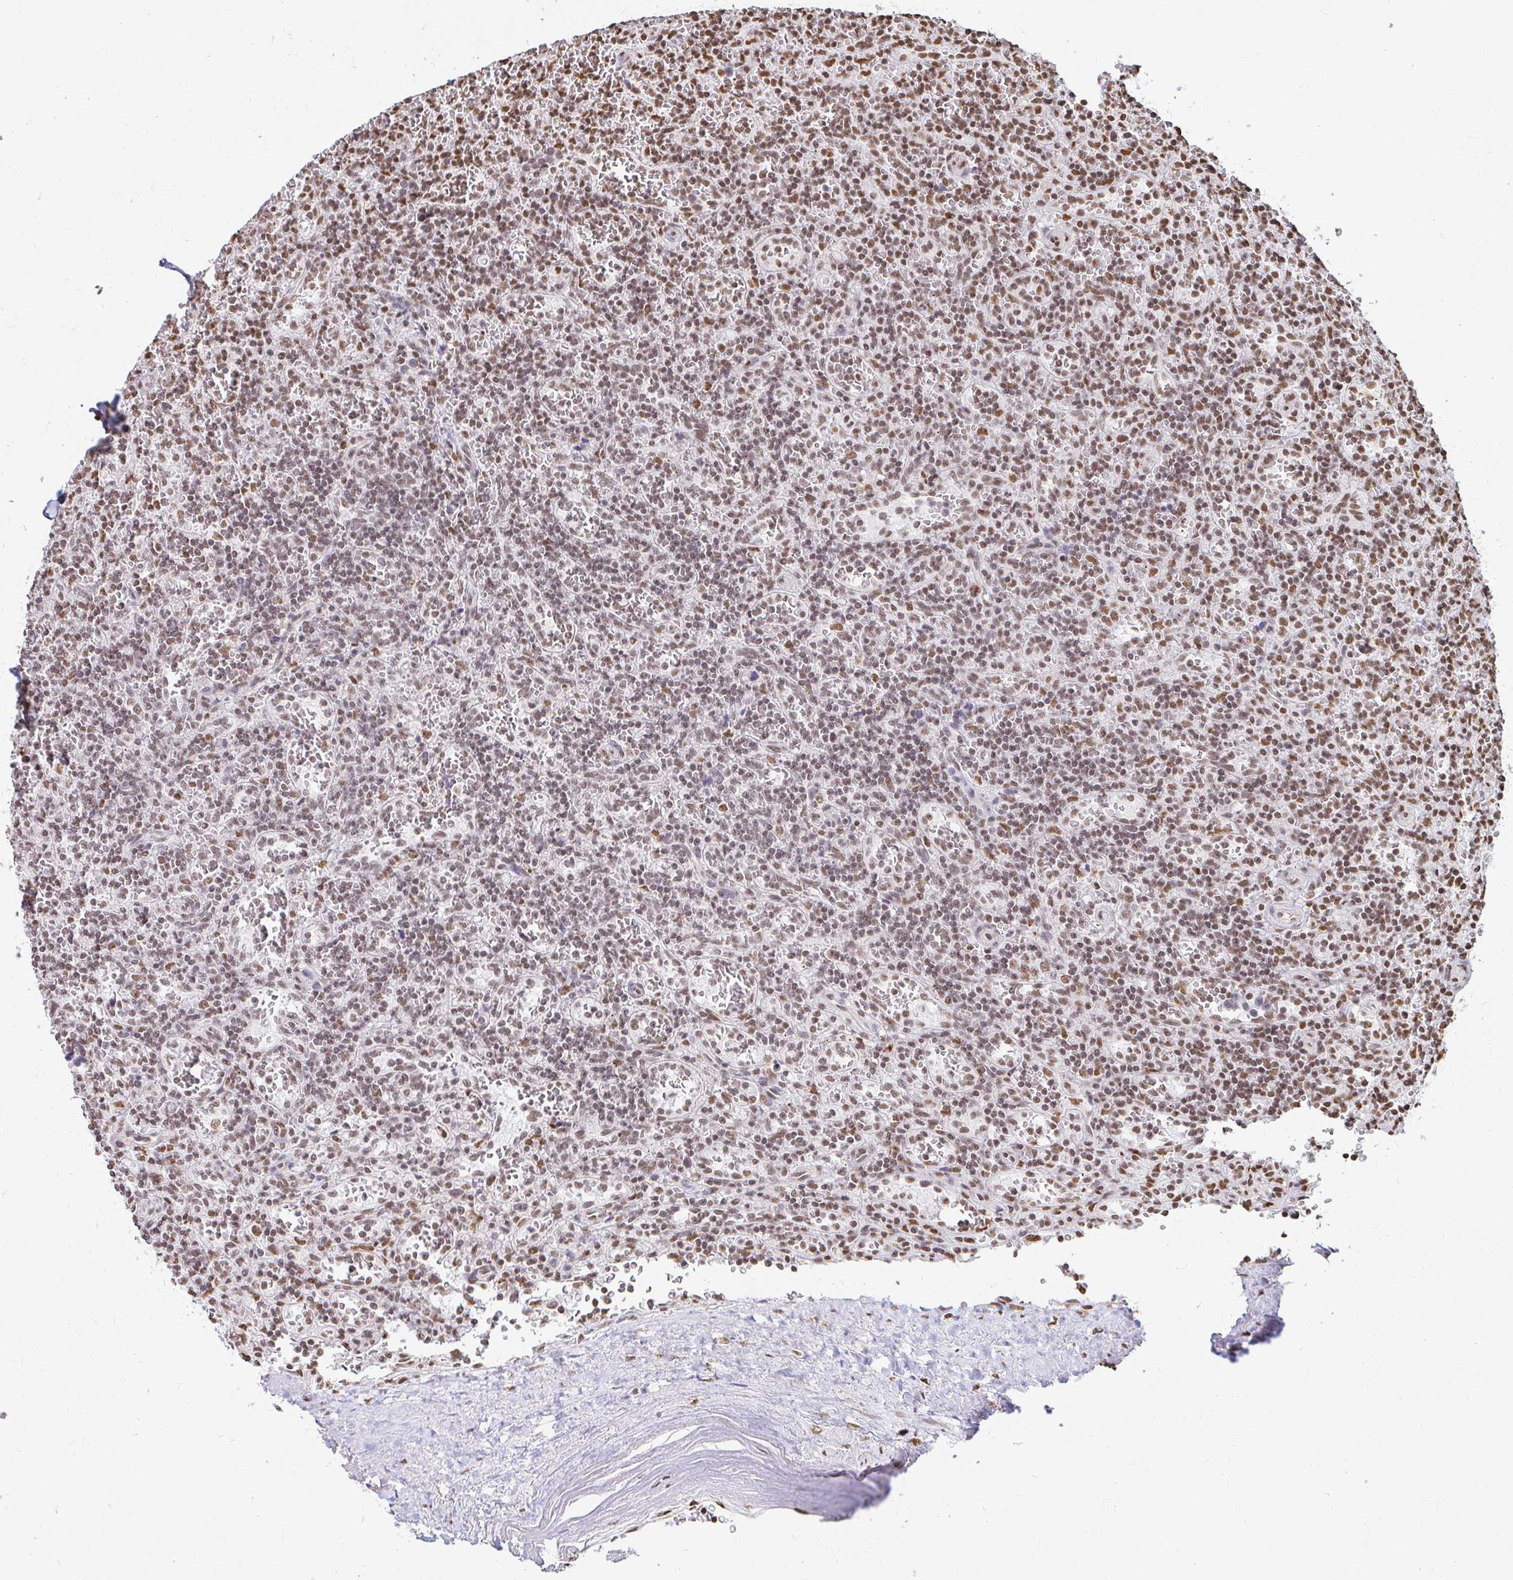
{"staining": {"intensity": "moderate", "quantity": "25%-75%", "location": "nuclear"}, "tissue": "lymphoma", "cell_type": "Tumor cells", "image_type": "cancer", "snomed": [{"axis": "morphology", "description": "Malignant lymphoma, non-Hodgkin's type, Low grade"}, {"axis": "topography", "description": "Spleen"}], "caption": "Immunohistochemical staining of human malignant lymphoma, non-Hodgkin's type (low-grade) exhibits medium levels of moderate nuclear protein expression in about 25%-75% of tumor cells. Nuclei are stained in blue.", "gene": "HNRNPU", "patient": {"sex": "male", "age": 73}}